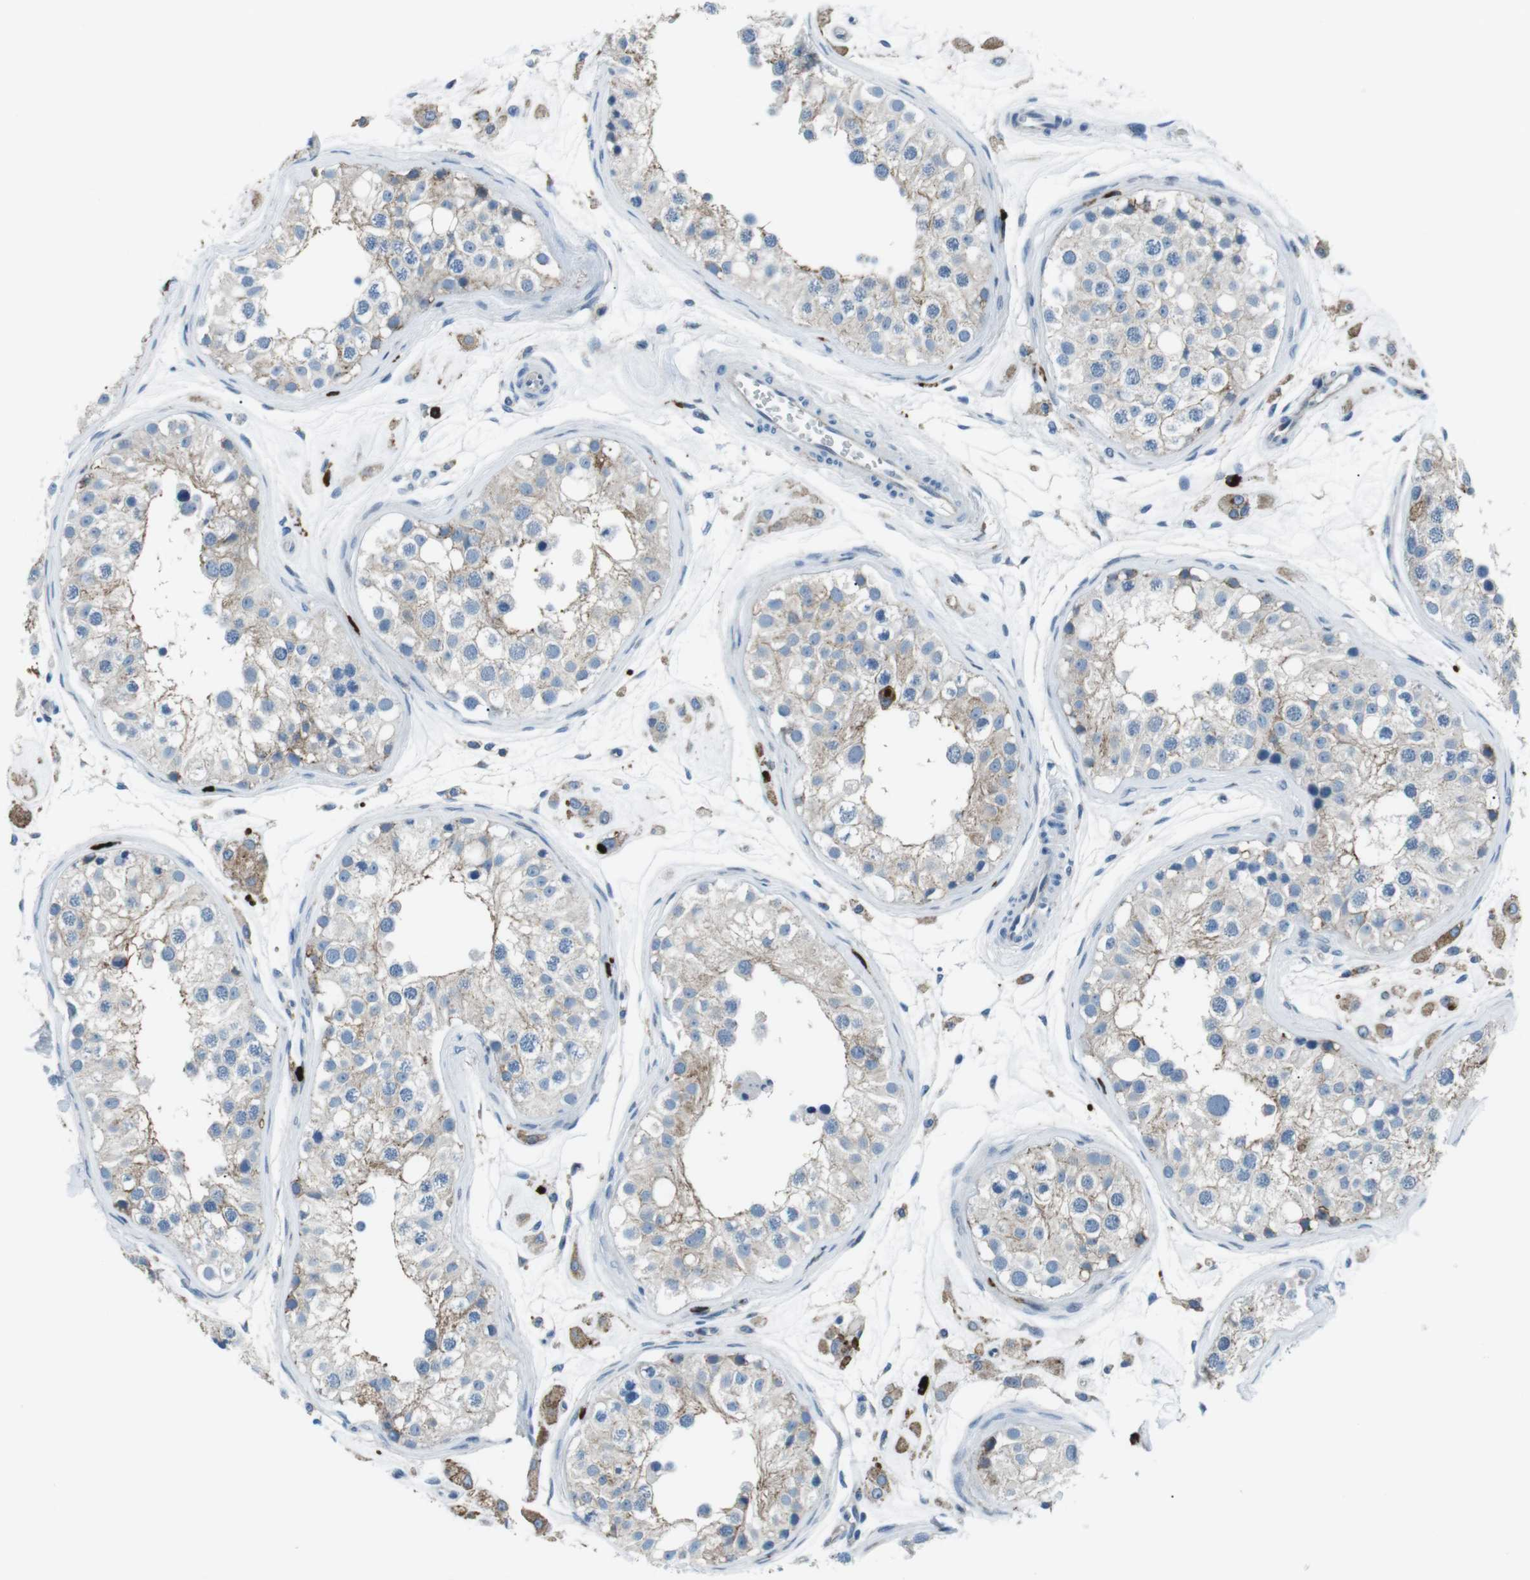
{"staining": {"intensity": "weak", "quantity": "<25%", "location": "cytoplasmic/membranous"}, "tissue": "testis", "cell_type": "Cells in seminiferous ducts", "image_type": "normal", "snomed": [{"axis": "morphology", "description": "Normal tissue, NOS"}, {"axis": "morphology", "description": "Adenocarcinoma, metastatic, NOS"}, {"axis": "topography", "description": "Testis"}], "caption": "This is a image of IHC staining of unremarkable testis, which shows no staining in cells in seminiferous ducts. (DAB (3,3'-diaminobenzidine) immunohistochemistry, high magnification).", "gene": "CSF2RA", "patient": {"sex": "male", "age": 26}}